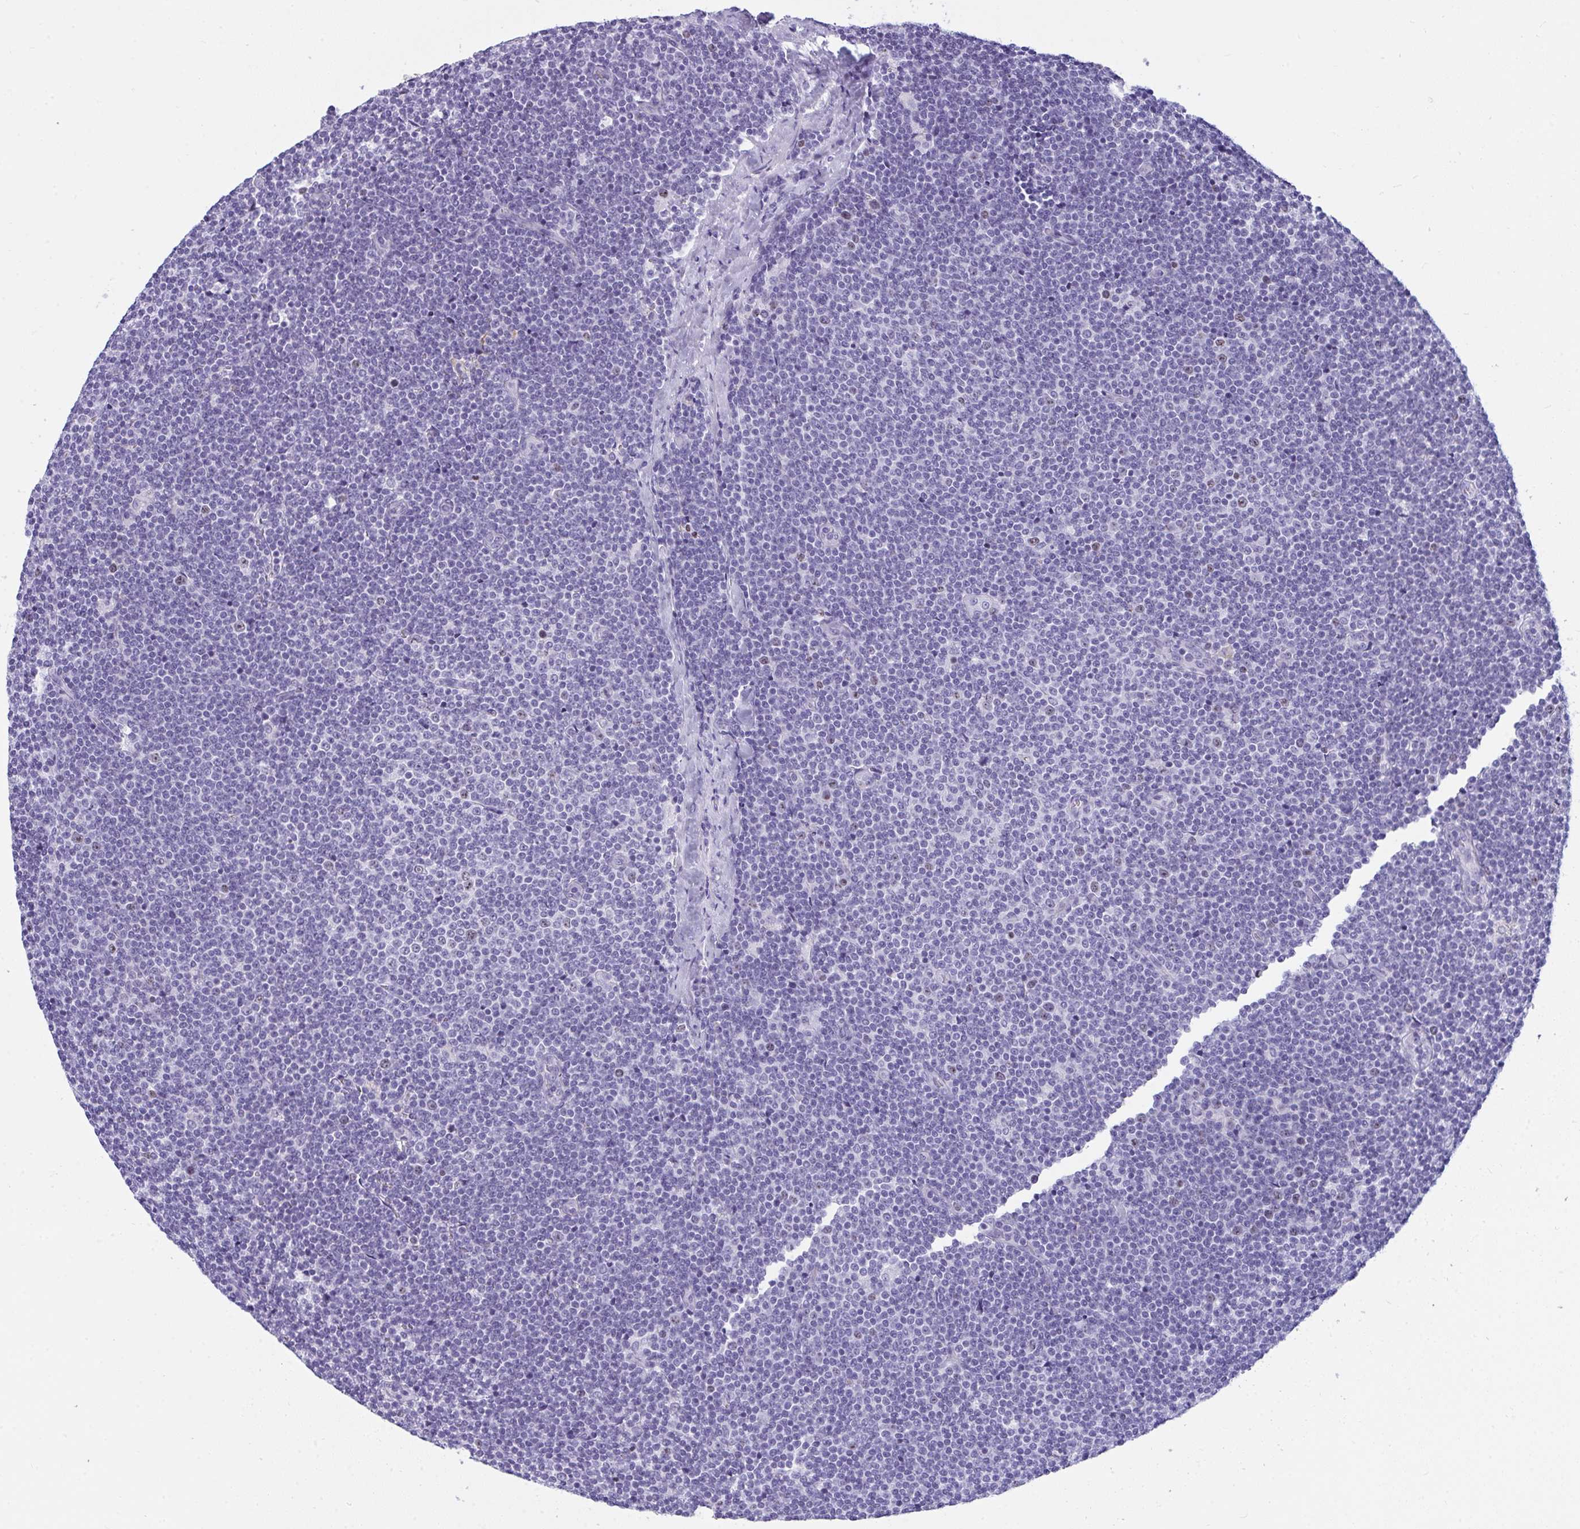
{"staining": {"intensity": "negative", "quantity": "none", "location": "none"}, "tissue": "lymphoma", "cell_type": "Tumor cells", "image_type": "cancer", "snomed": [{"axis": "morphology", "description": "Malignant lymphoma, non-Hodgkin's type, Low grade"}, {"axis": "topography", "description": "Lymph node"}], "caption": "The image shows no significant staining in tumor cells of low-grade malignant lymphoma, non-Hodgkin's type.", "gene": "SUZ12", "patient": {"sex": "male", "age": 48}}